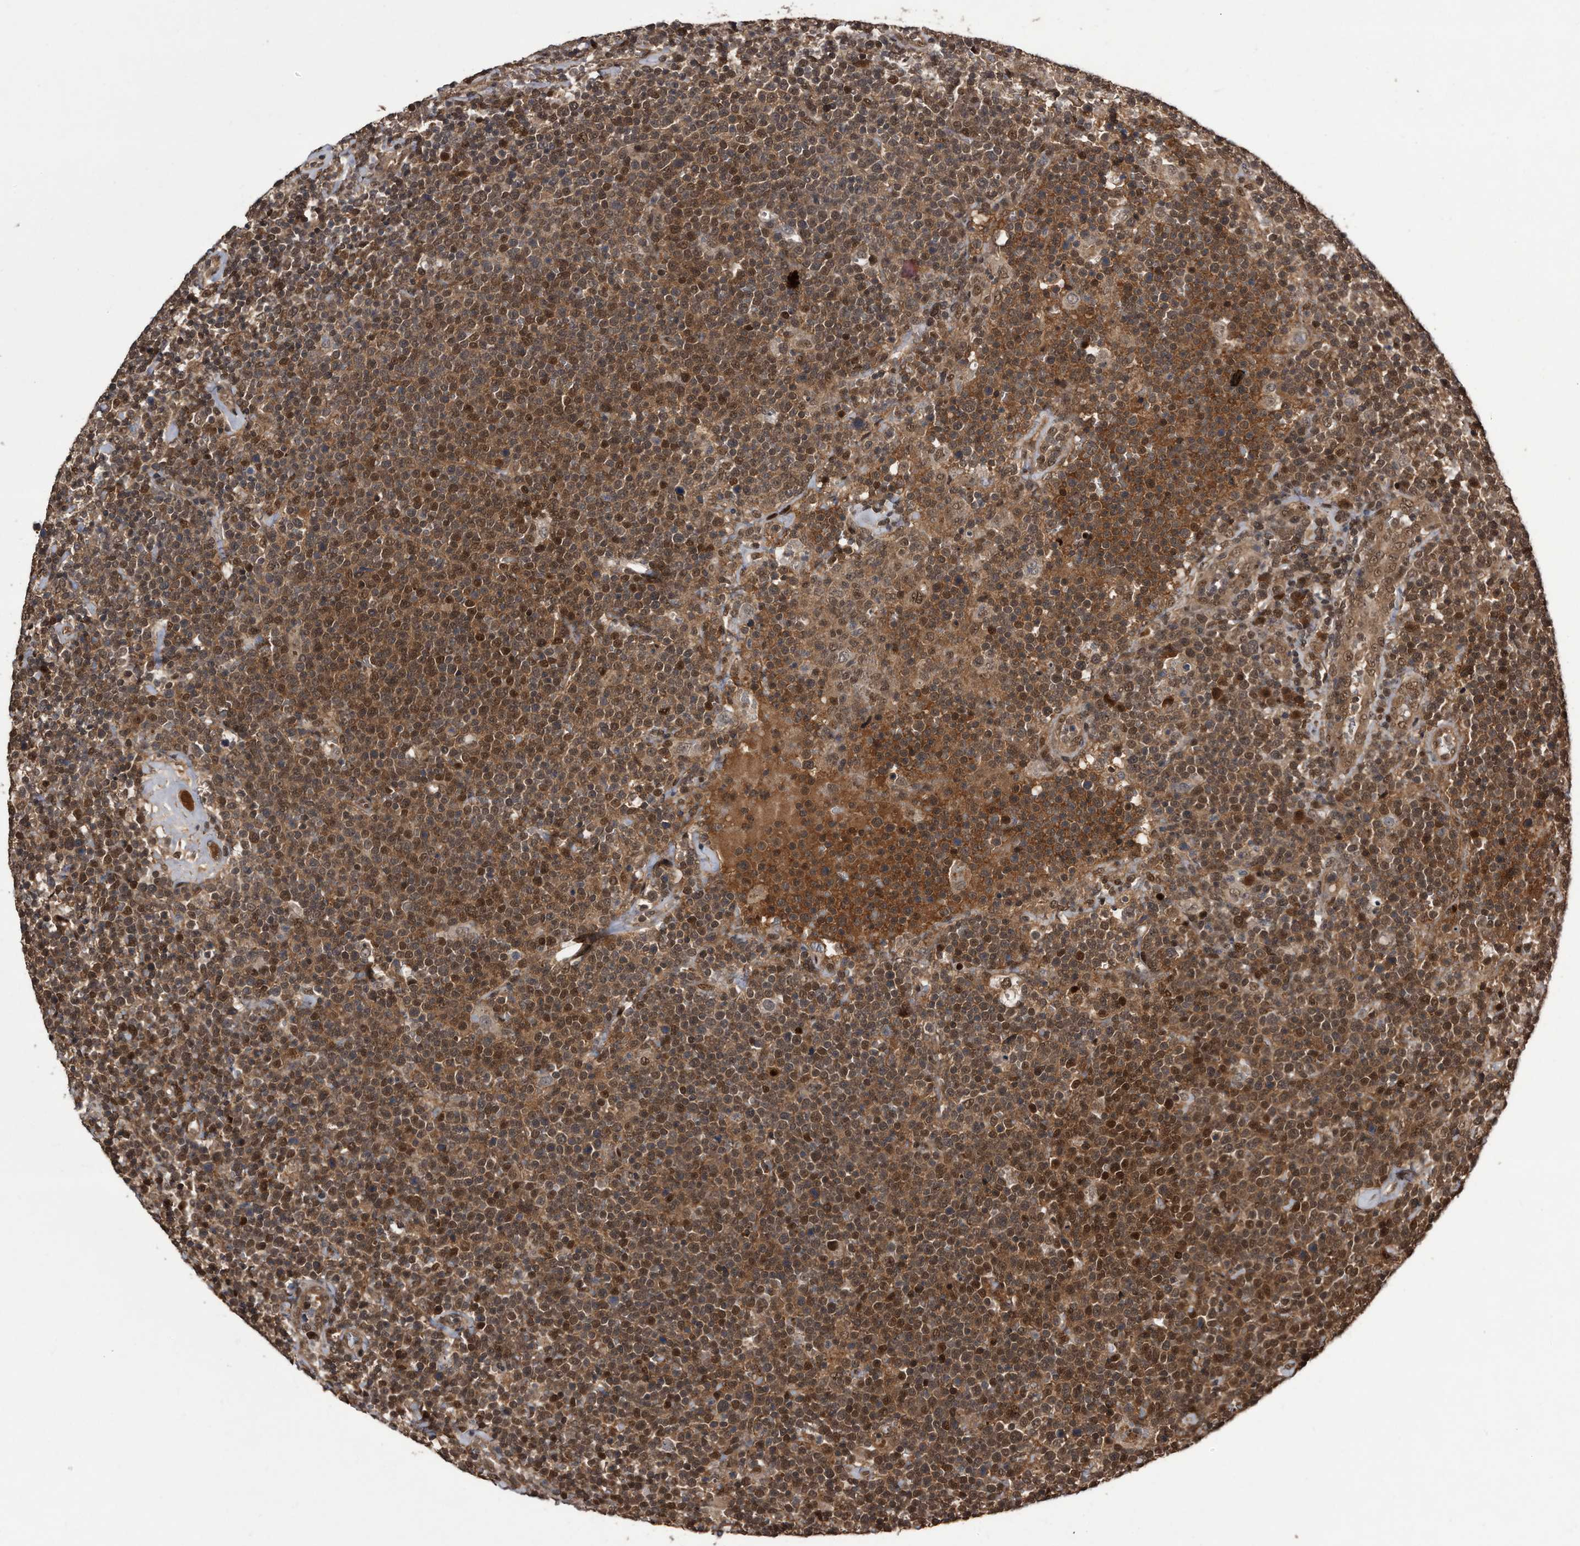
{"staining": {"intensity": "moderate", "quantity": ">75%", "location": "cytoplasmic/membranous,nuclear"}, "tissue": "lymphoma", "cell_type": "Tumor cells", "image_type": "cancer", "snomed": [{"axis": "morphology", "description": "Malignant lymphoma, non-Hodgkin's type, High grade"}, {"axis": "topography", "description": "Lymph node"}], "caption": "Lymphoma stained for a protein displays moderate cytoplasmic/membranous and nuclear positivity in tumor cells. The staining is performed using DAB (3,3'-diaminobenzidine) brown chromogen to label protein expression. The nuclei are counter-stained blue using hematoxylin.", "gene": "RAD23B", "patient": {"sex": "male", "age": 61}}